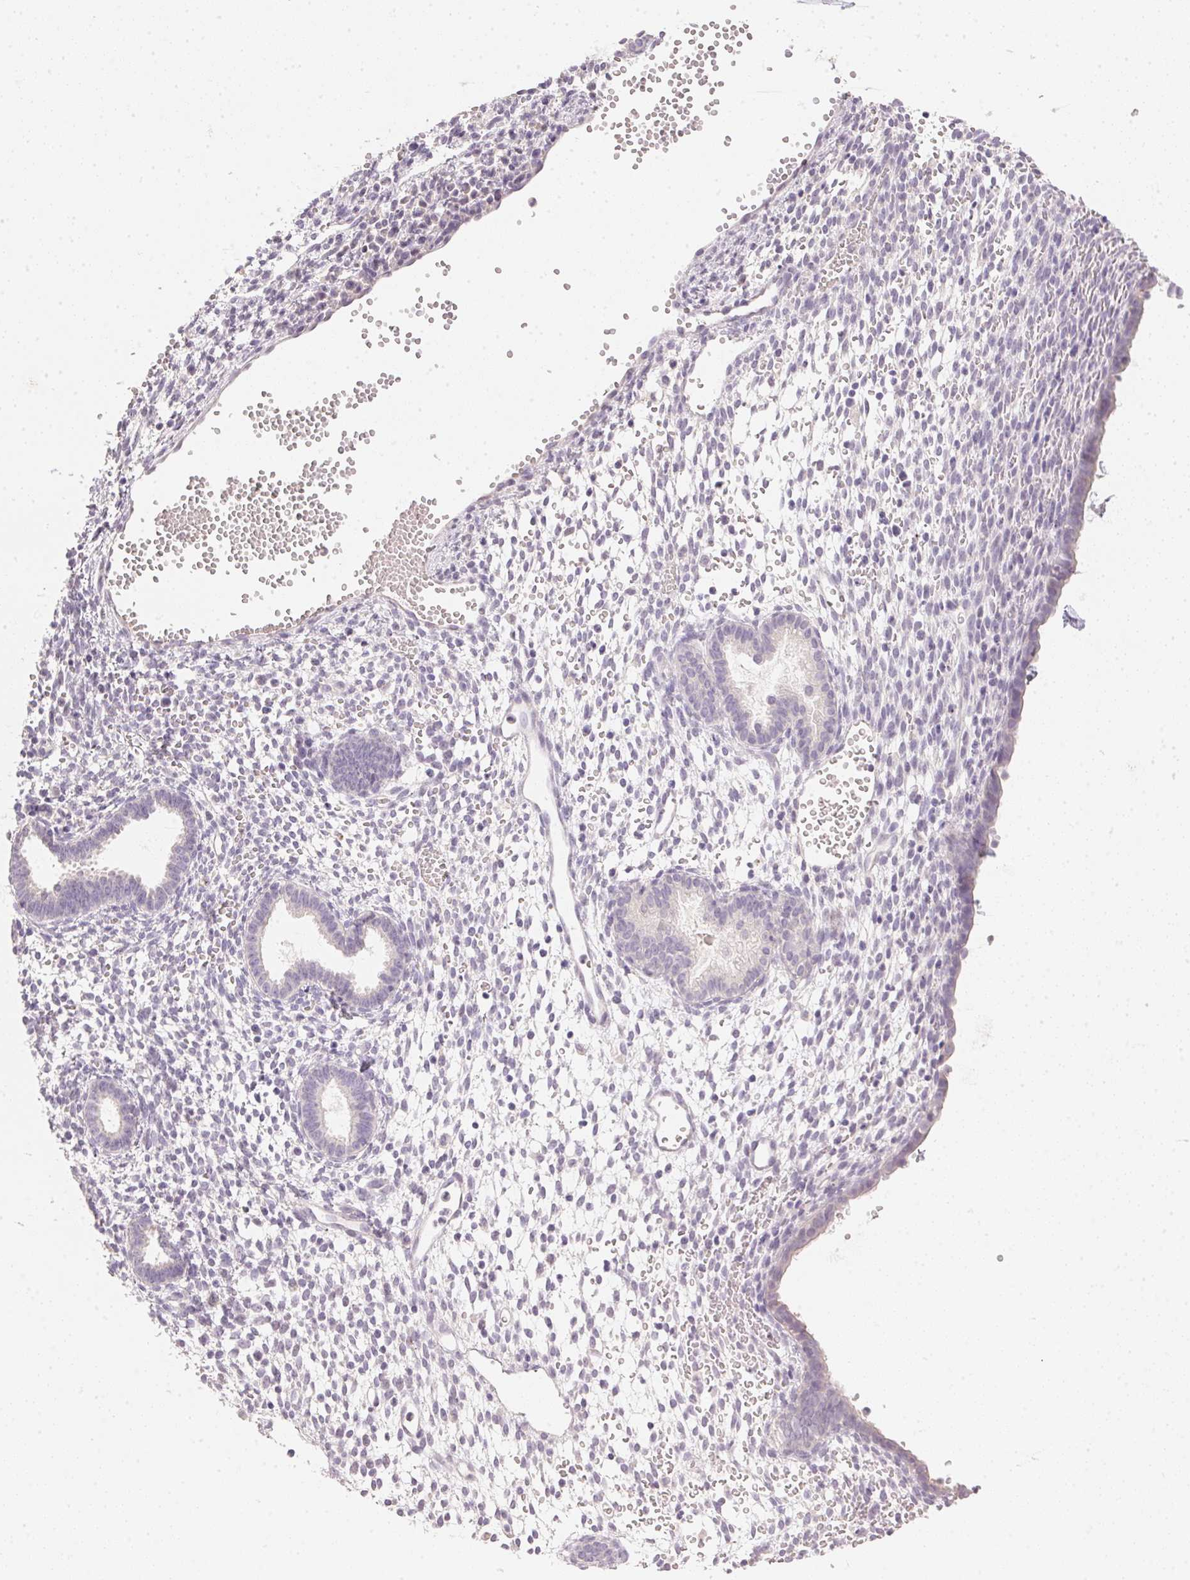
{"staining": {"intensity": "negative", "quantity": "none", "location": "none"}, "tissue": "endometrium", "cell_type": "Cells in endometrial stroma", "image_type": "normal", "snomed": [{"axis": "morphology", "description": "Normal tissue, NOS"}, {"axis": "topography", "description": "Endometrium"}], "caption": "Immunohistochemistry of unremarkable endometrium shows no positivity in cells in endometrial stroma.", "gene": "DHCR24", "patient": {"sex": "female", "age": 36}}